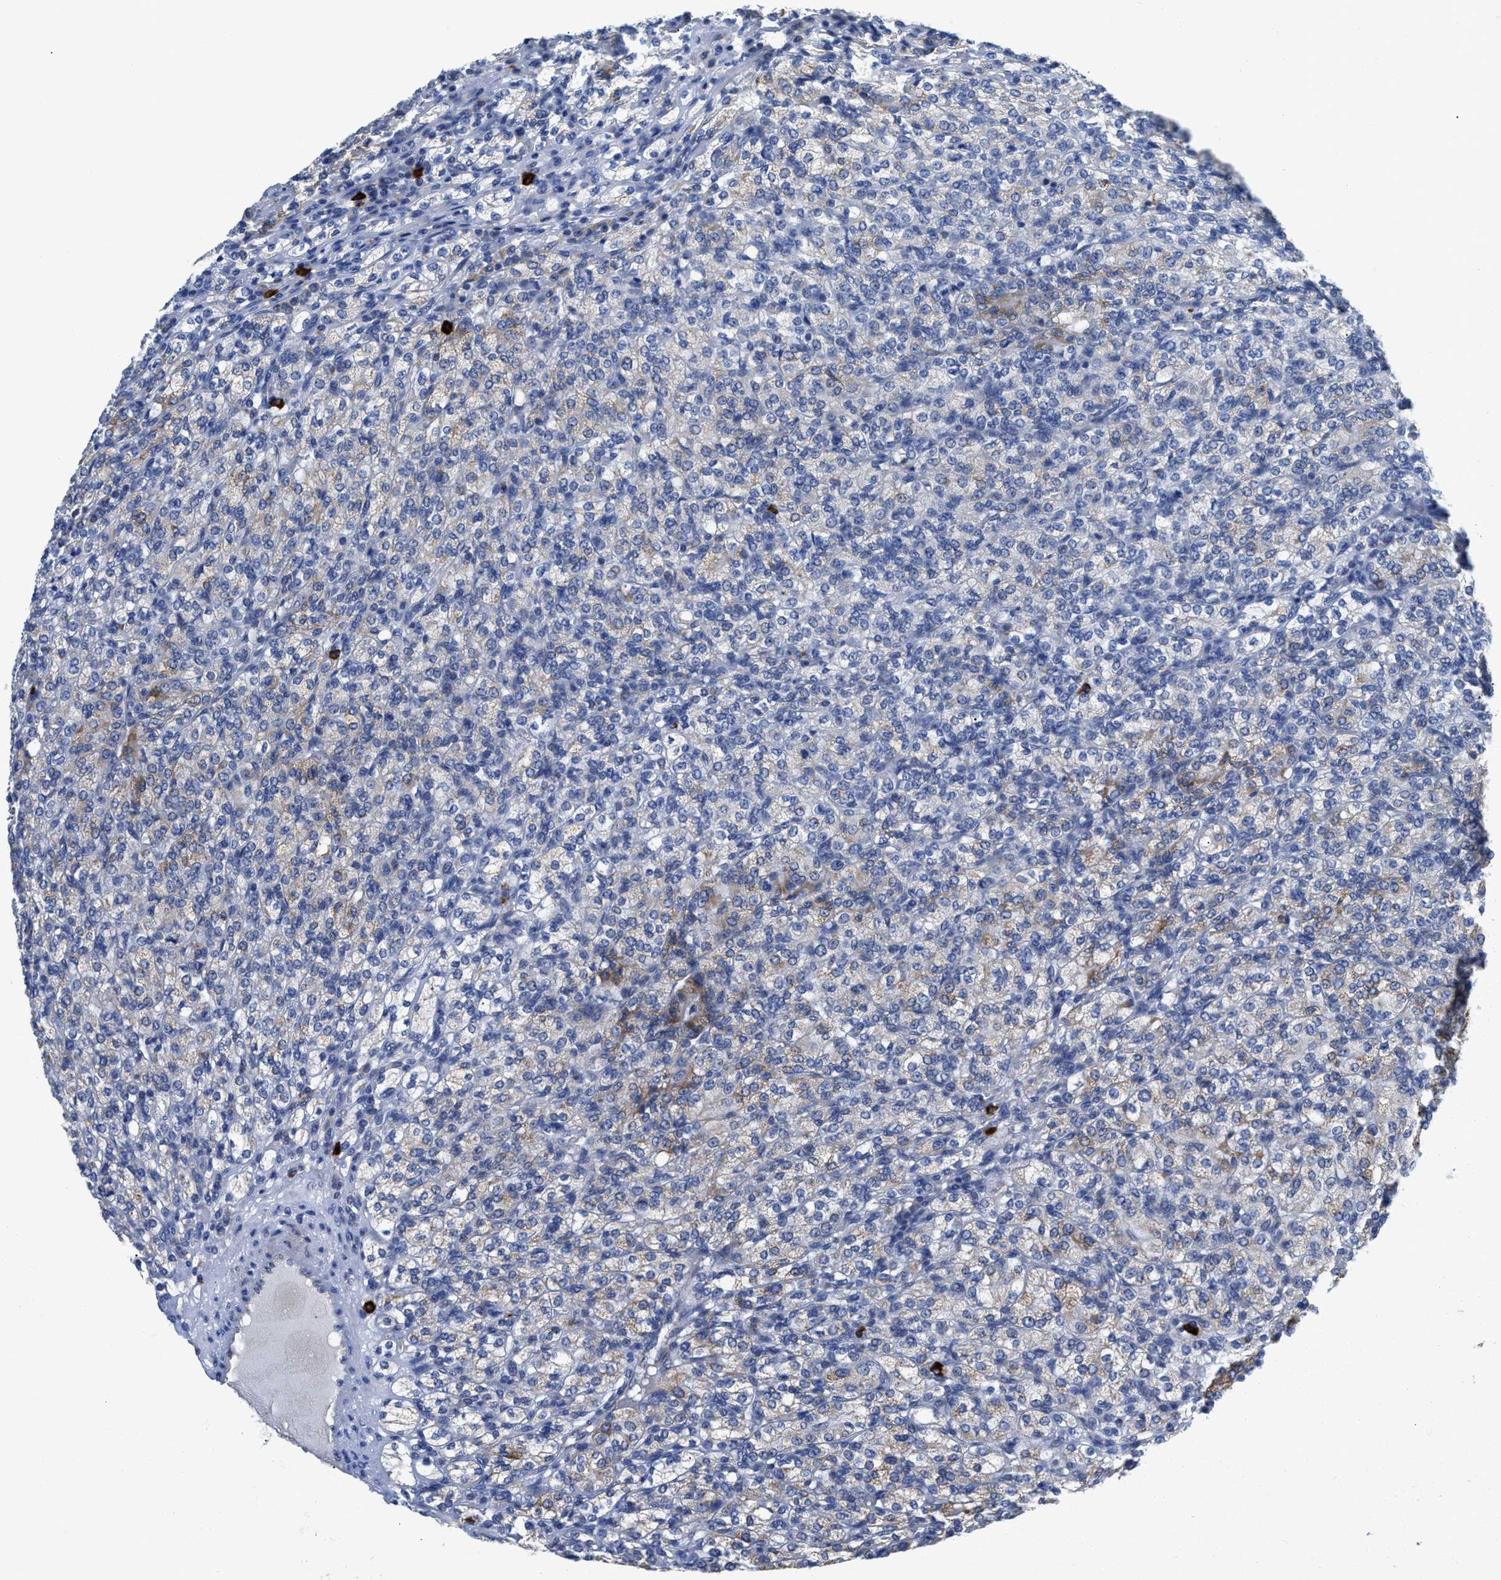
{"staining": {"intensity": "moderate", "quantity": "<25%", "location": "cytoplasmic/membranous"}, "tissue": "renal cancer", "cell_type": "Tumor cells", "image_type": "cancer", "snomed": [{"axis": "morphology", "description": "Adenocarcinoma, NOS"}, {"axis": "topography", "description": "Kidney"}], "caption": "Protein staining of adenocarcinoma (renal) tissue reveals moderate cytoplasmic/membranous positivity in about <25% of tumor cells. The staining is performed using DAB brown chromogen to label protein expression. The nuclei are counter-stained blue using hematoxylin.", "gene": "ETFA", "patient": {"sex": "male", "age": 77}}